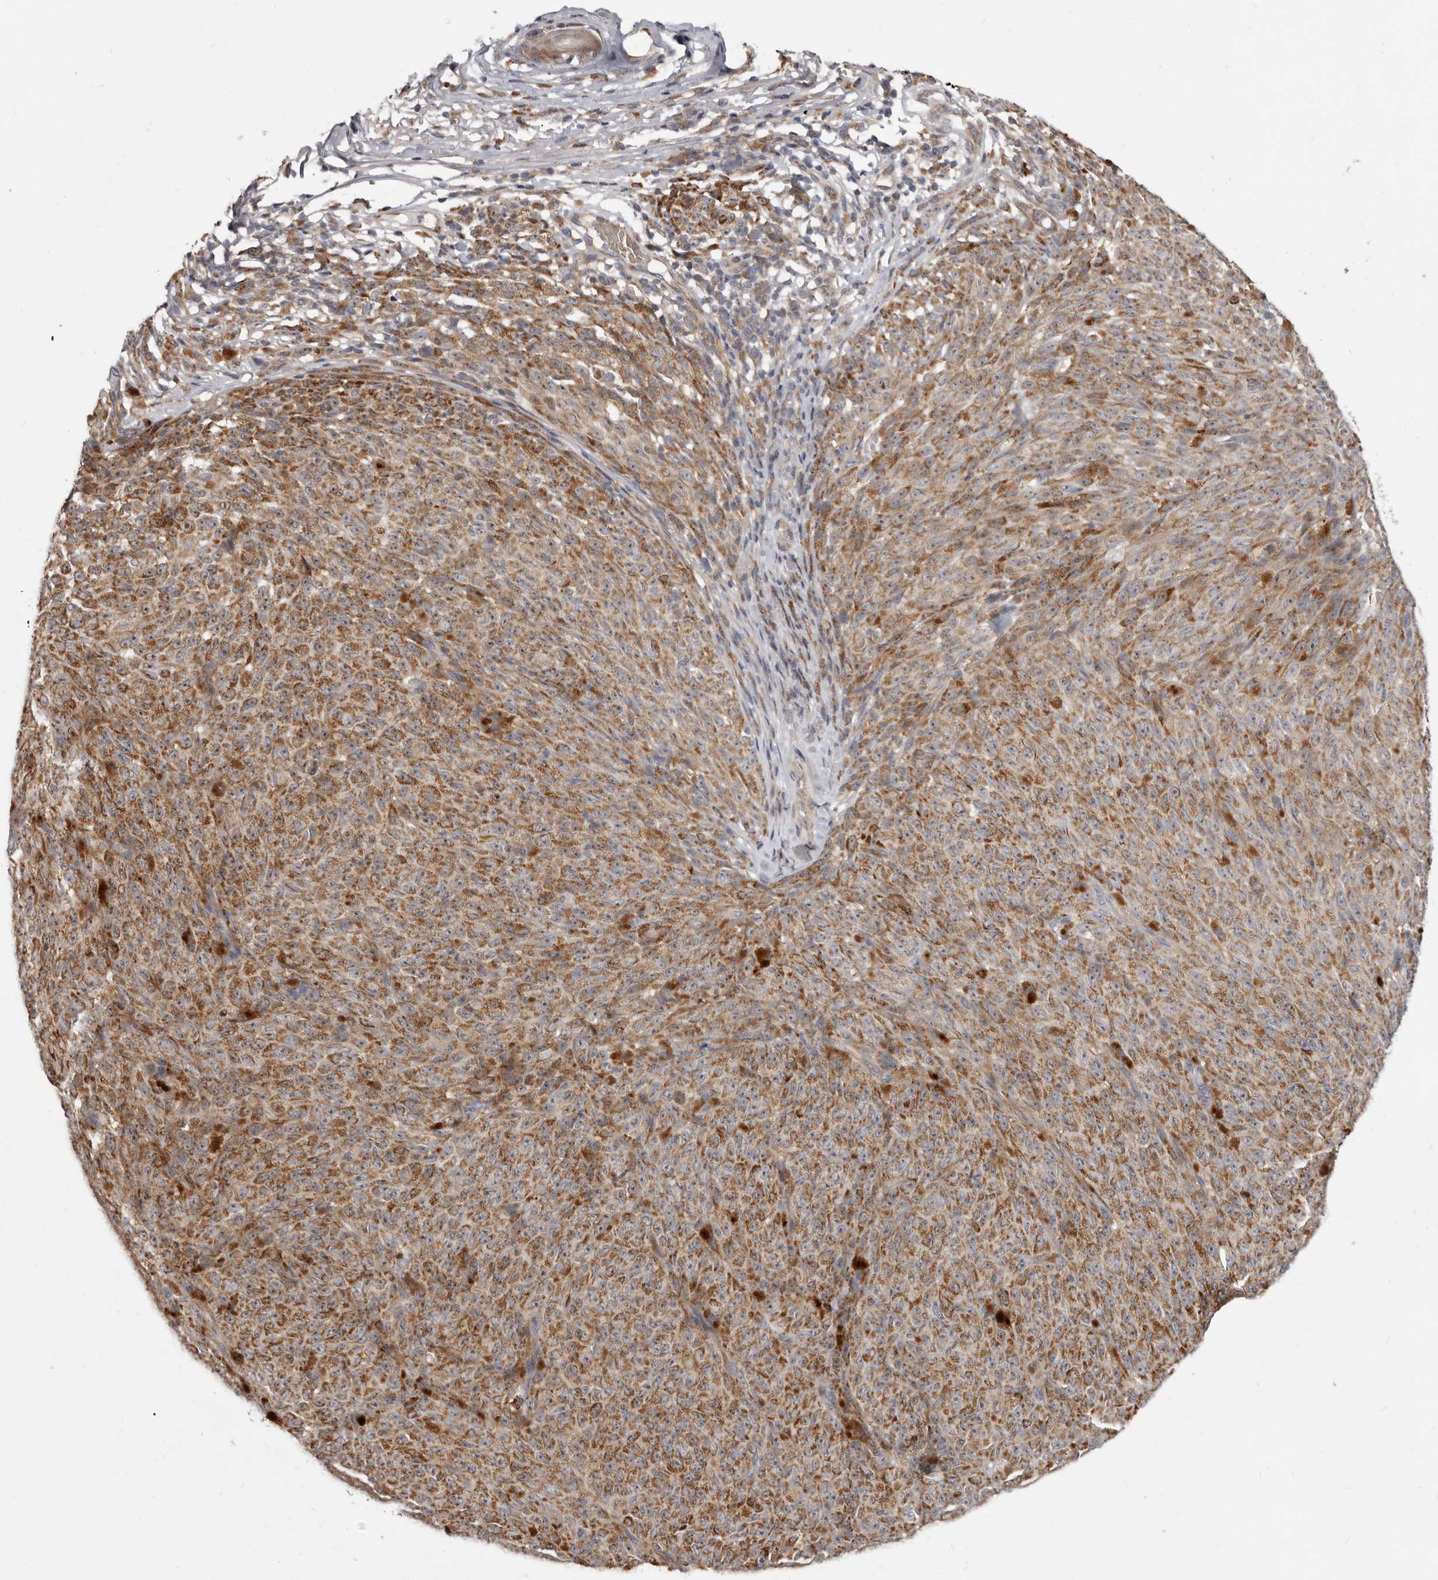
{"staining": {"intensity": "moderate", "quantity": ">75%", "location": "cytoplasmic/membranous"}, "tissue": "melanoma", "cell_type": "Tumor cells", "image_type": "cancer", "snomed": [{"axis": "morphology", "description": "Malignant melanoma, NOS"}, {"axis": "topography", "description": "Skin"}], "caption": "Tumor cells show moderate cytoplasmic/membranous staining in approximately >75% of cells in melanoma. The staining was performed using DAB, with brown indicating positive protein expression. Nuclei are stained blue with hematoxylin.", "gene": "SMC4", "patient": {"sex": "female", "age": 82}}